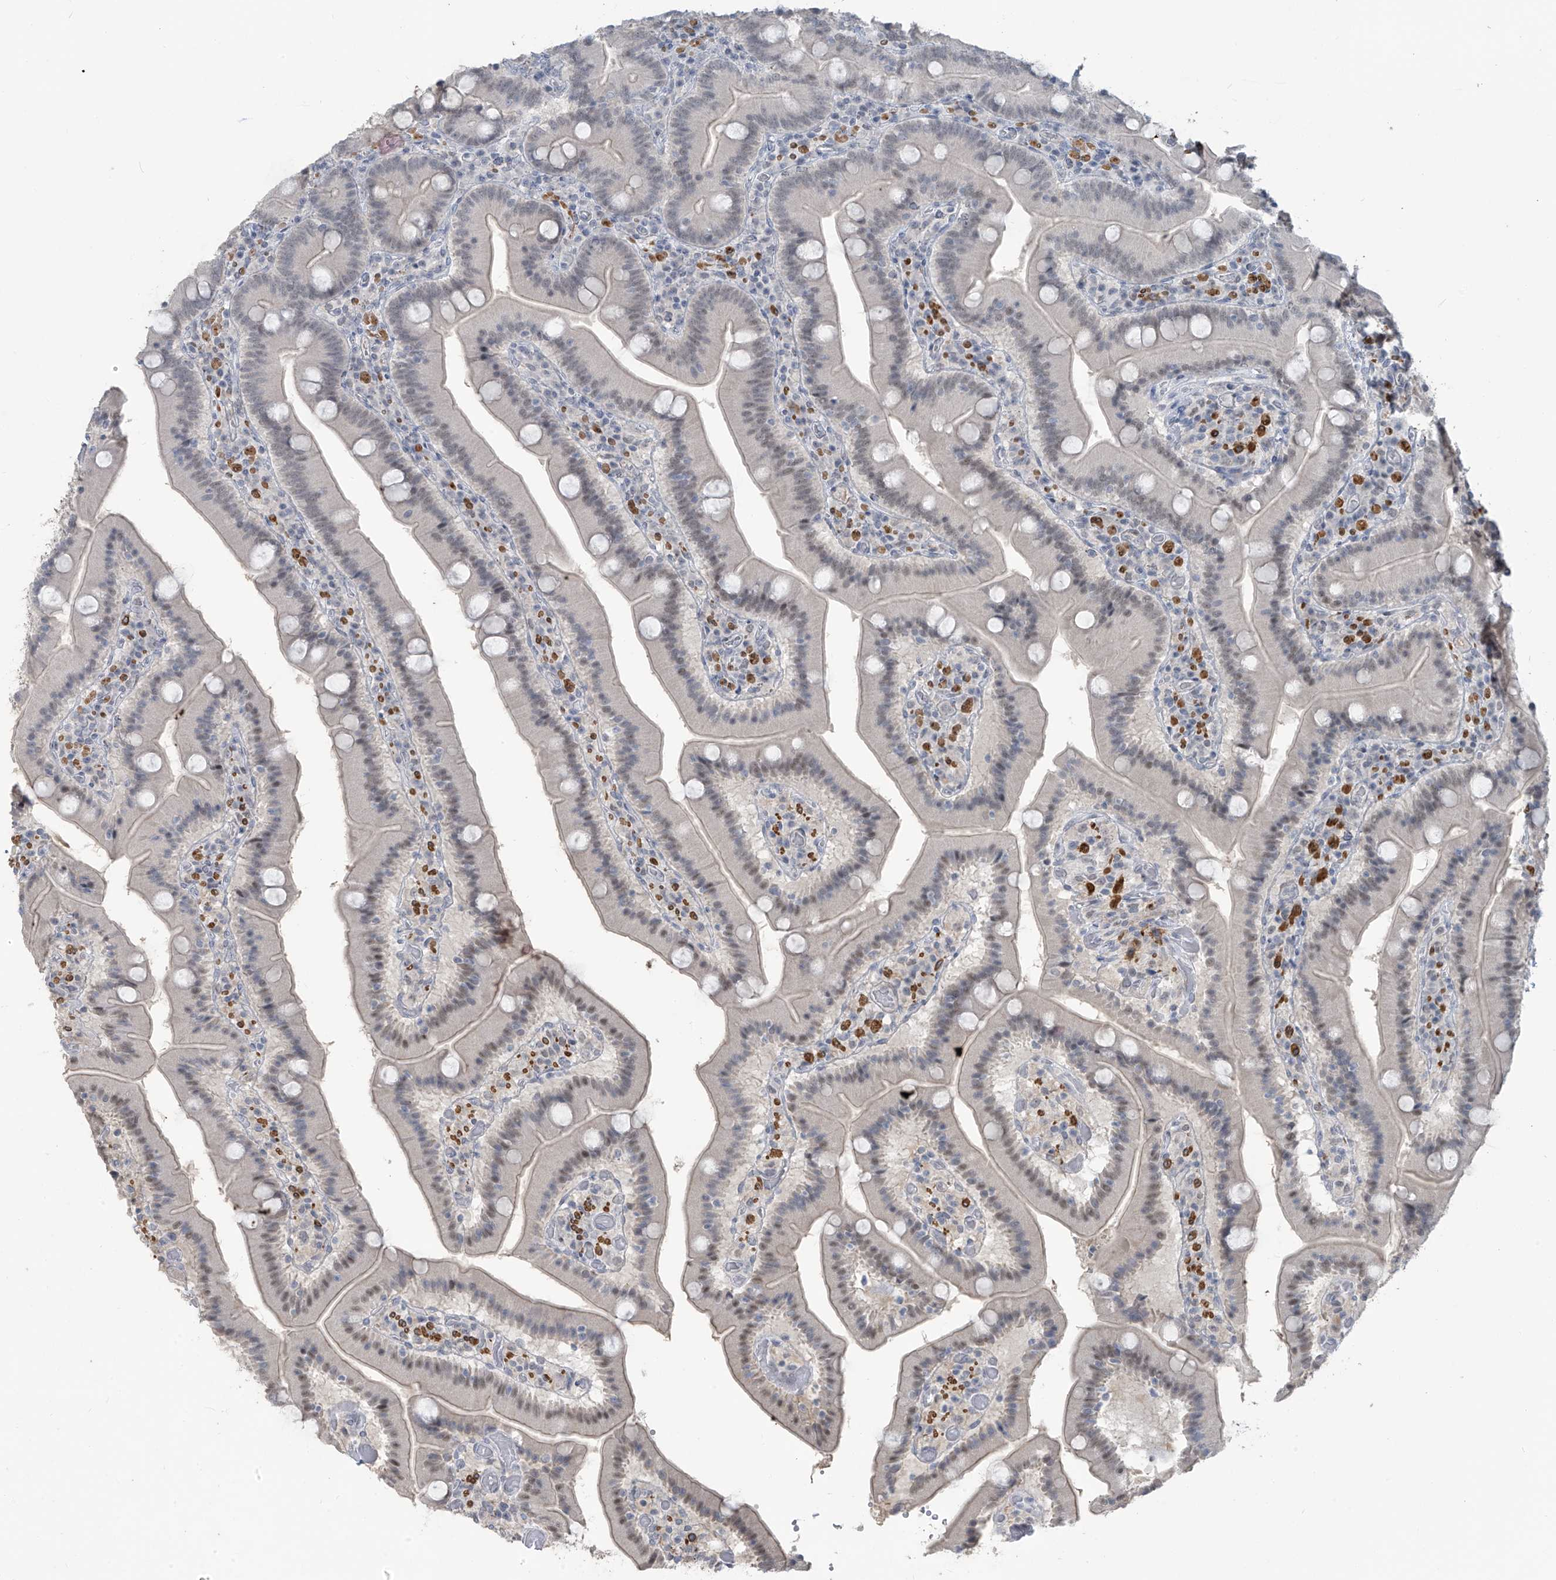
{"staining": {"intensity": "weak", "quantity": "25%-75%", "location": "nuclear"}, "tissue": "duodenum", "cell_type": "Glandular cells", "image_type": "normal", "snomed": [{"axis": "morphology", "description": "Normal tissue, NOS"}, {"axis": "topography", "description": "Duodenum"}], "caption": "Protein staining exhibits weak nuclear staining in about 25%-75% of glandular cells in normal duodenum.", "gene": "METAP1D", "patient": {"sex": "female", "age": 62}}